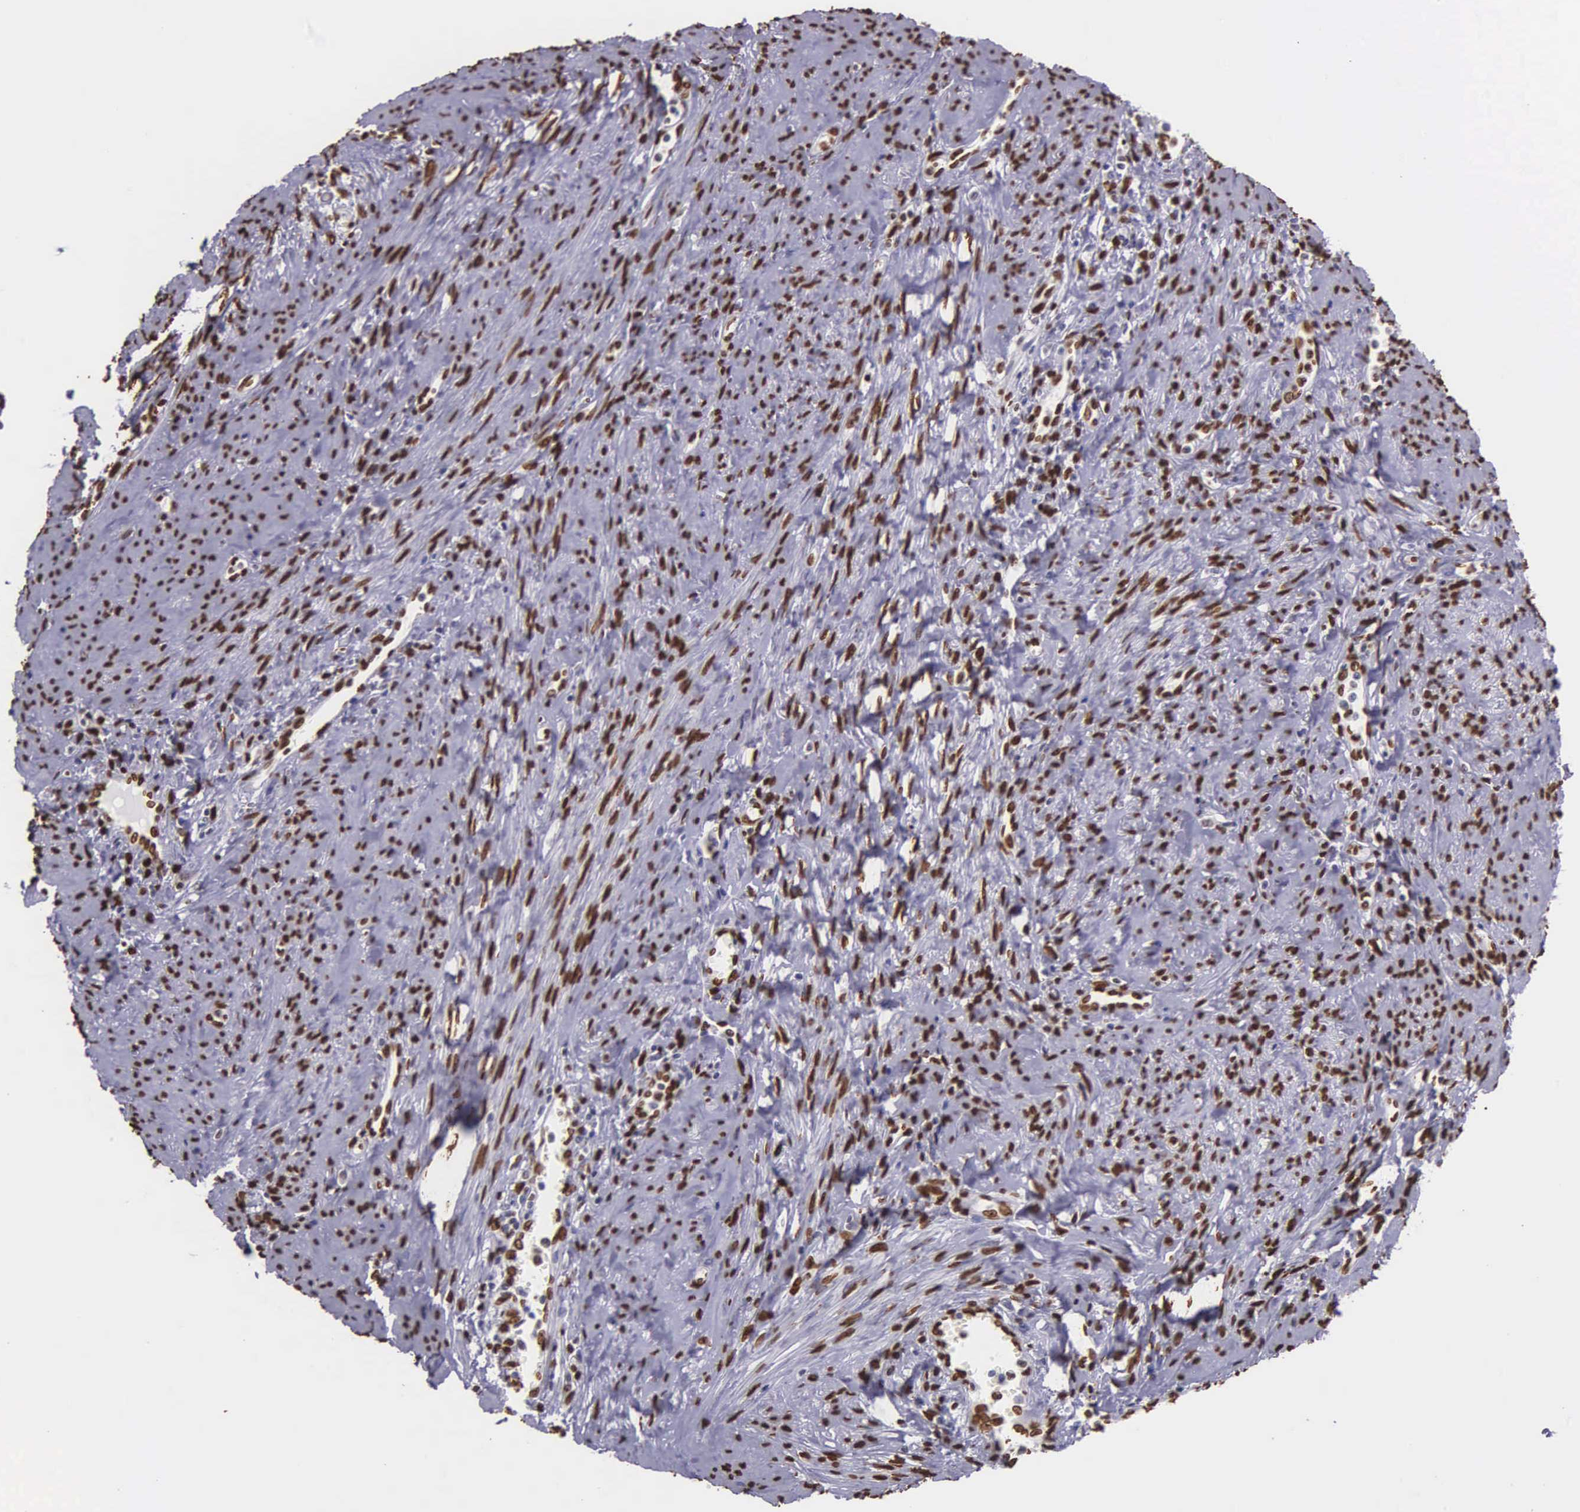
{"staining": {"intensity": "strong", "quantity": ">75%", "location": "nuclear"}, "tissue": "cervical cancer", "cell_type": "Tumor cells", "image_type": "cancer", "snomed": [{"axis": "morphology", "description": "Normal tissue, NOS"}, {"axis": "morphology", "description": "Adenocarcinoma, NOS"}, {"axis": "topography", "description": "Cervix"}], "caption": "High-magnification brightfield microscopy of cervical cancer stained with DAB (brown) and counterstained with hematoxylin (blue). tumor cells exhibit strong nuclear expression is identified in about>75% of cells. Nuclei are stained in blue.", "gene": "H1-0", "patient": {"sex": "female", "age": 34}}